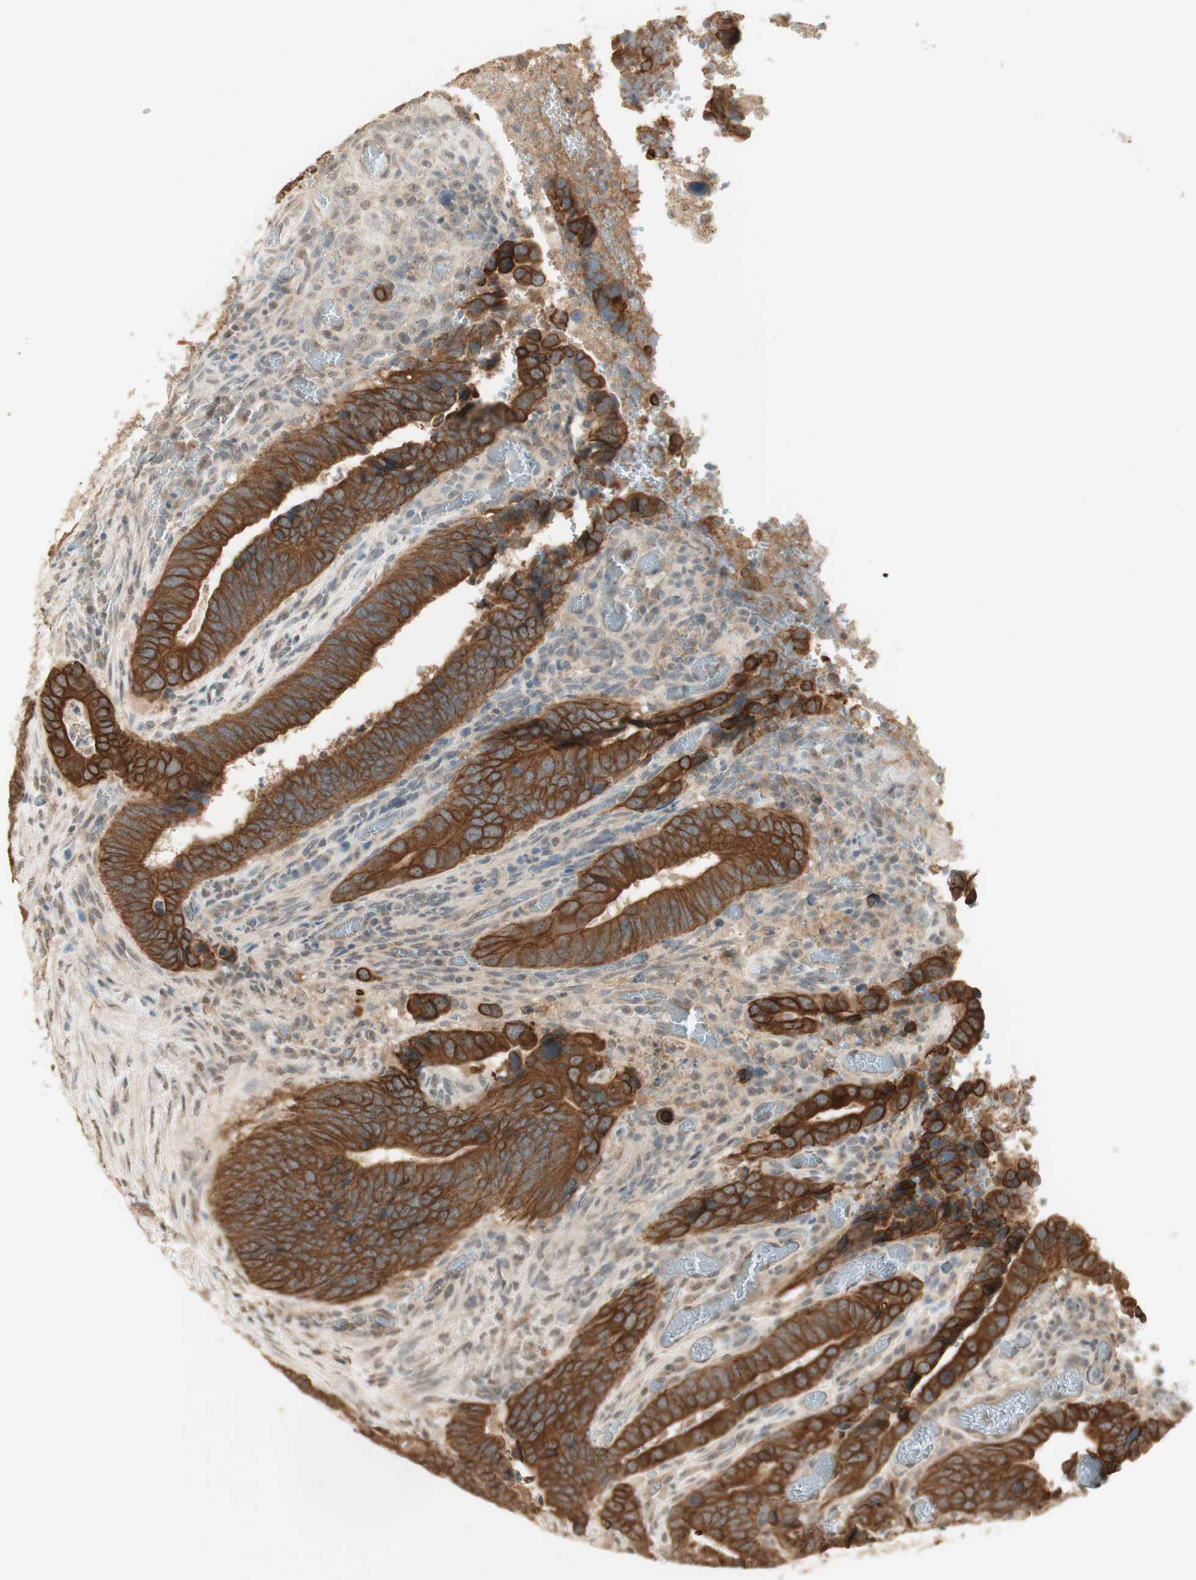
{"staining": {"intensity": "strong", "quantity": ">75%", "location": "cytoplasmic/membranous"}, "tissue": "colorectal cancer", "cell_type": "Tumor cells", "image_type": "cancer", "snomed": [{"axis": "morphology", "description": "Adenocarcinoma, NOS"}, {"axis": "topography", "description": "Colon"}], "caption": "Colorectal adenocarcinoma stained for a protein (brown) displays strong cytoplasmic/membranous positive positivity in about >75% of tumor cells.", "gene": "SPINT2", "patient": {"sex": "male", "age": 72}}